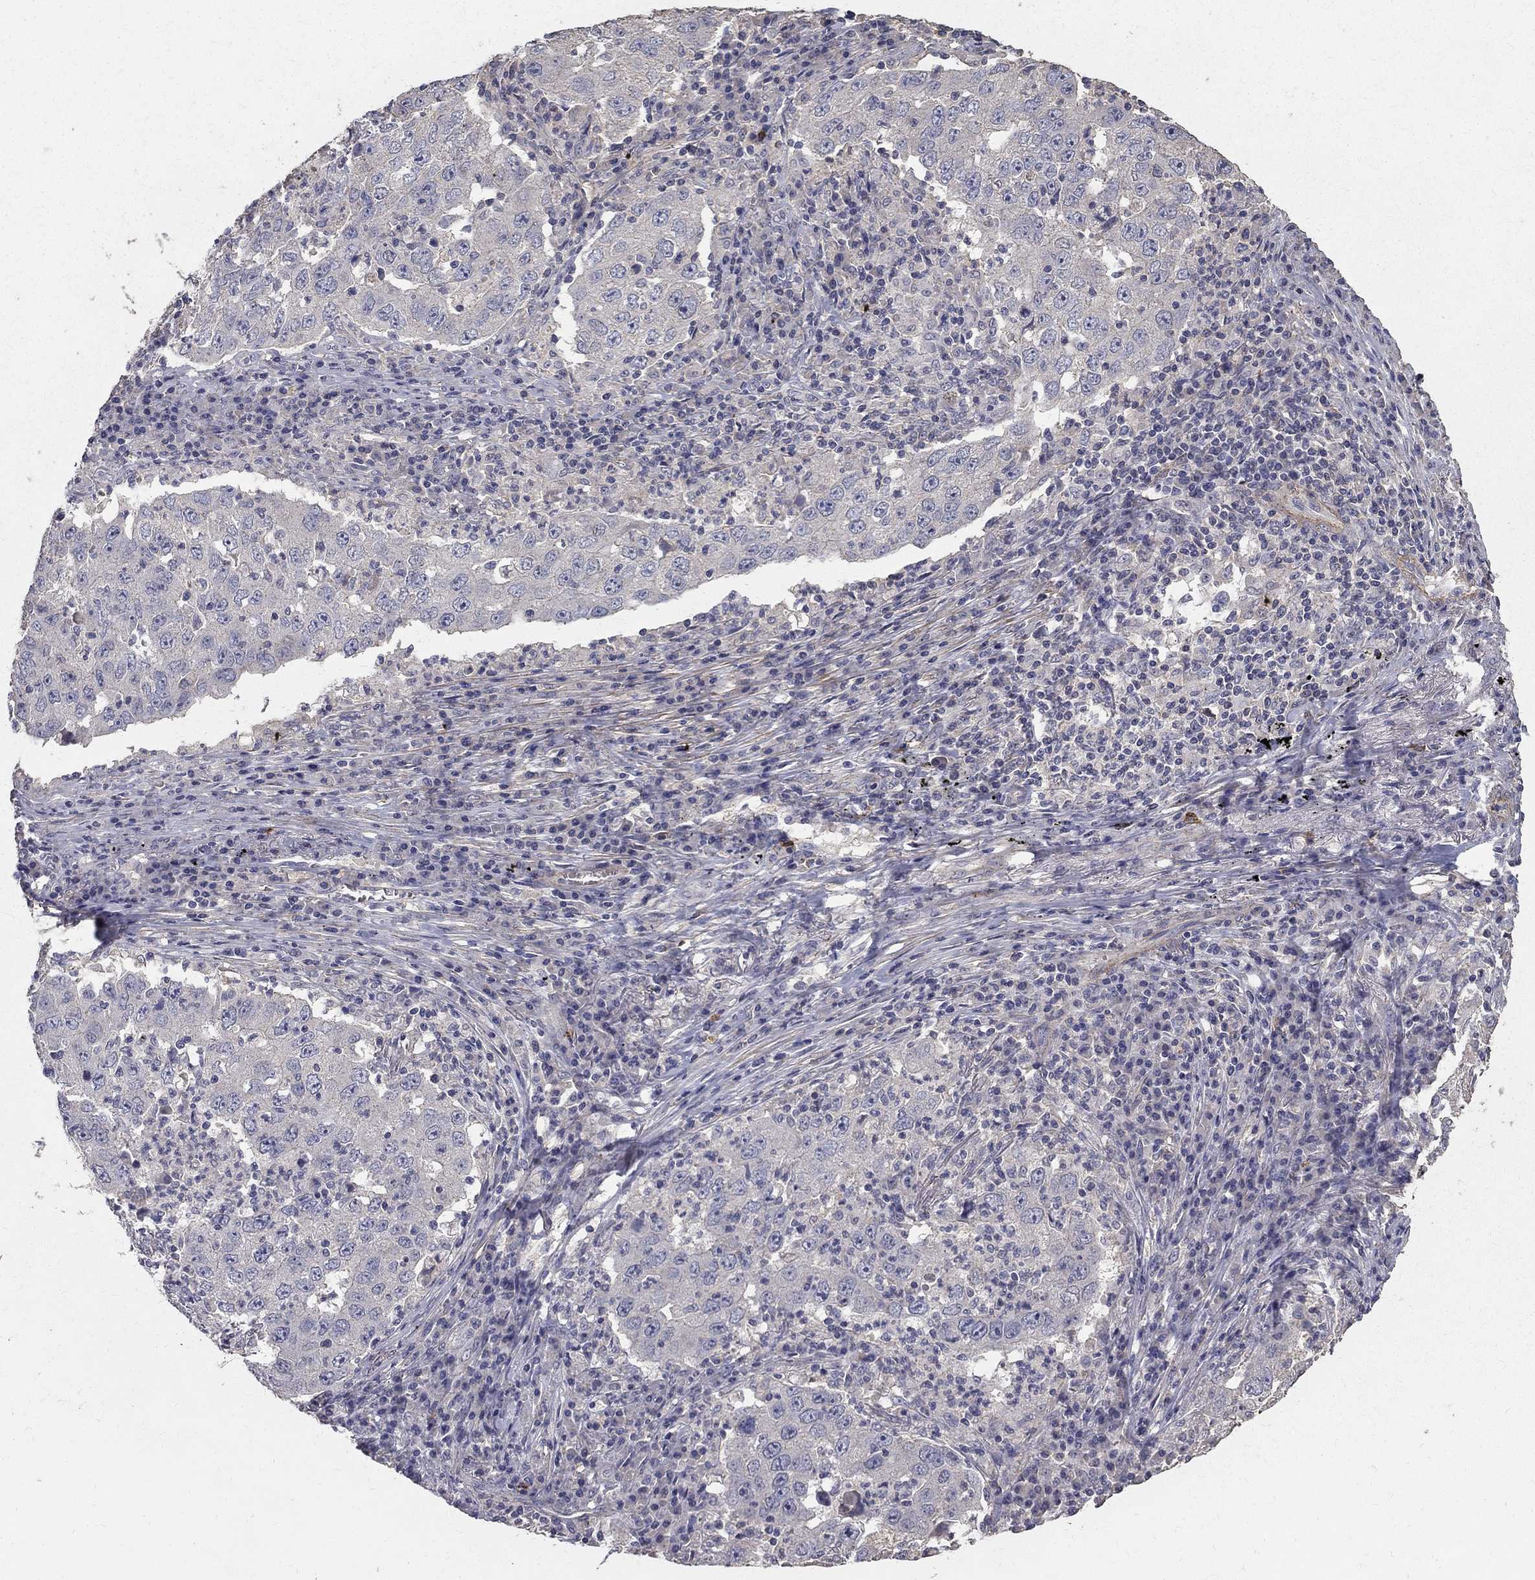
{"staining": {"intensity": "negative", "quantity": "none", "location": "none"}, "tissue": "lung cancer", "cell_type": "Tumor cells", "image_type": "cancer", "snomed": [{"axis": "morphology", "description": "Adenocarcinoma, NOS"}, {"axis": "topography", "description": "Lung"}], "caption": "IHC histopathology image of human adenocarcinoma (lung) stained for a protein (brown), which exhibits no positivity in tumor cells.", "gene": "MPP2", "patient": {"sex": "male", "age": 73}}